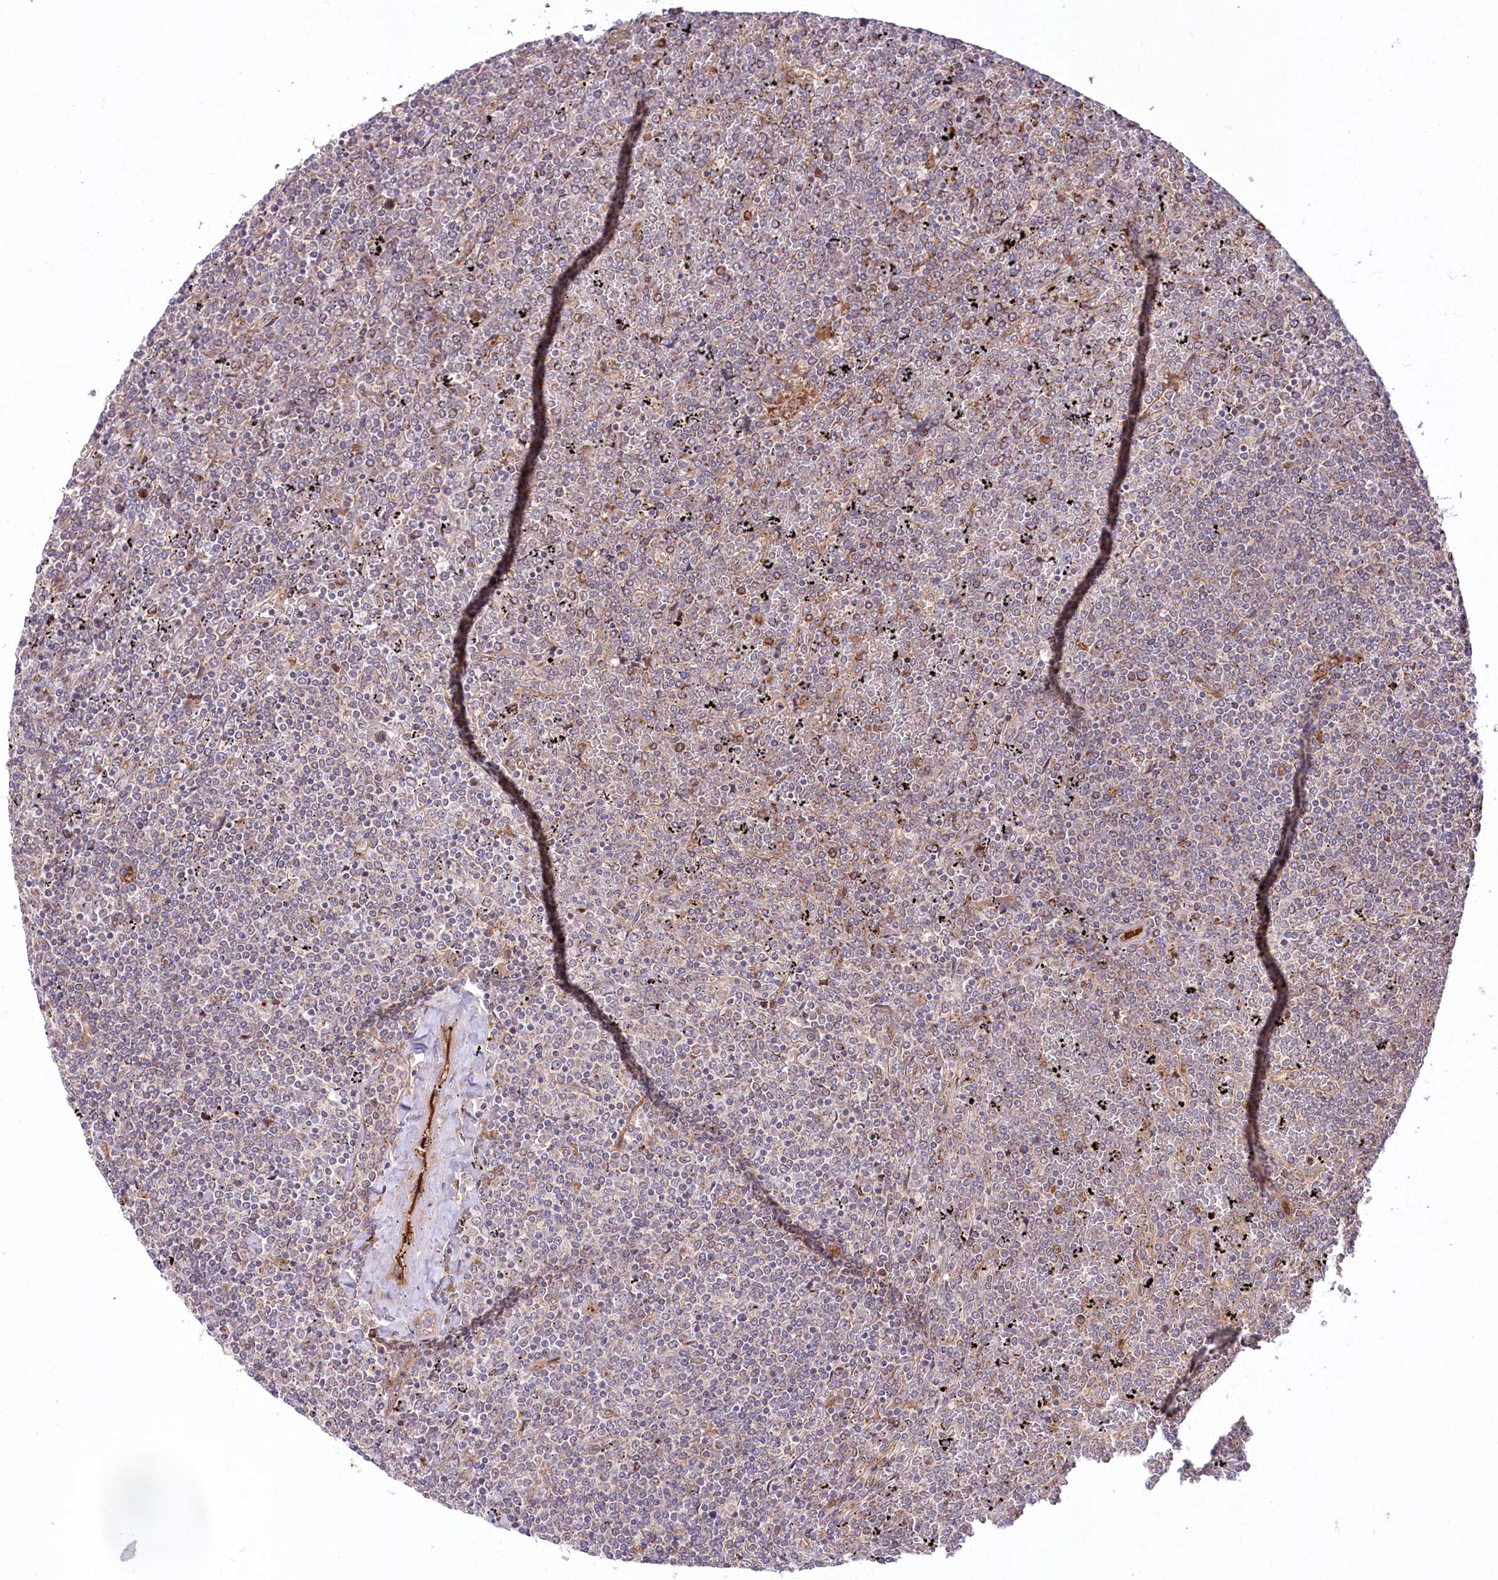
{"staining": {"intensity": "negative", "quantity": "none", "location": "none"}, "tissue": "lymphoma", "cell_type": "Tumor cells", "image_type": "cancer", "snomed": [{"axis": "morphology", "description": "Malignant lymphoma, non-Hodgkin's type, Low grade"}, {"axis": "topography", "description": "Spleen"}], "caption": "Immunohistochemical staining of lymphoma displays no significant expression in tumor cells.", "gene": "PSTK", "patient": {"sex": "female", "age": 19}}